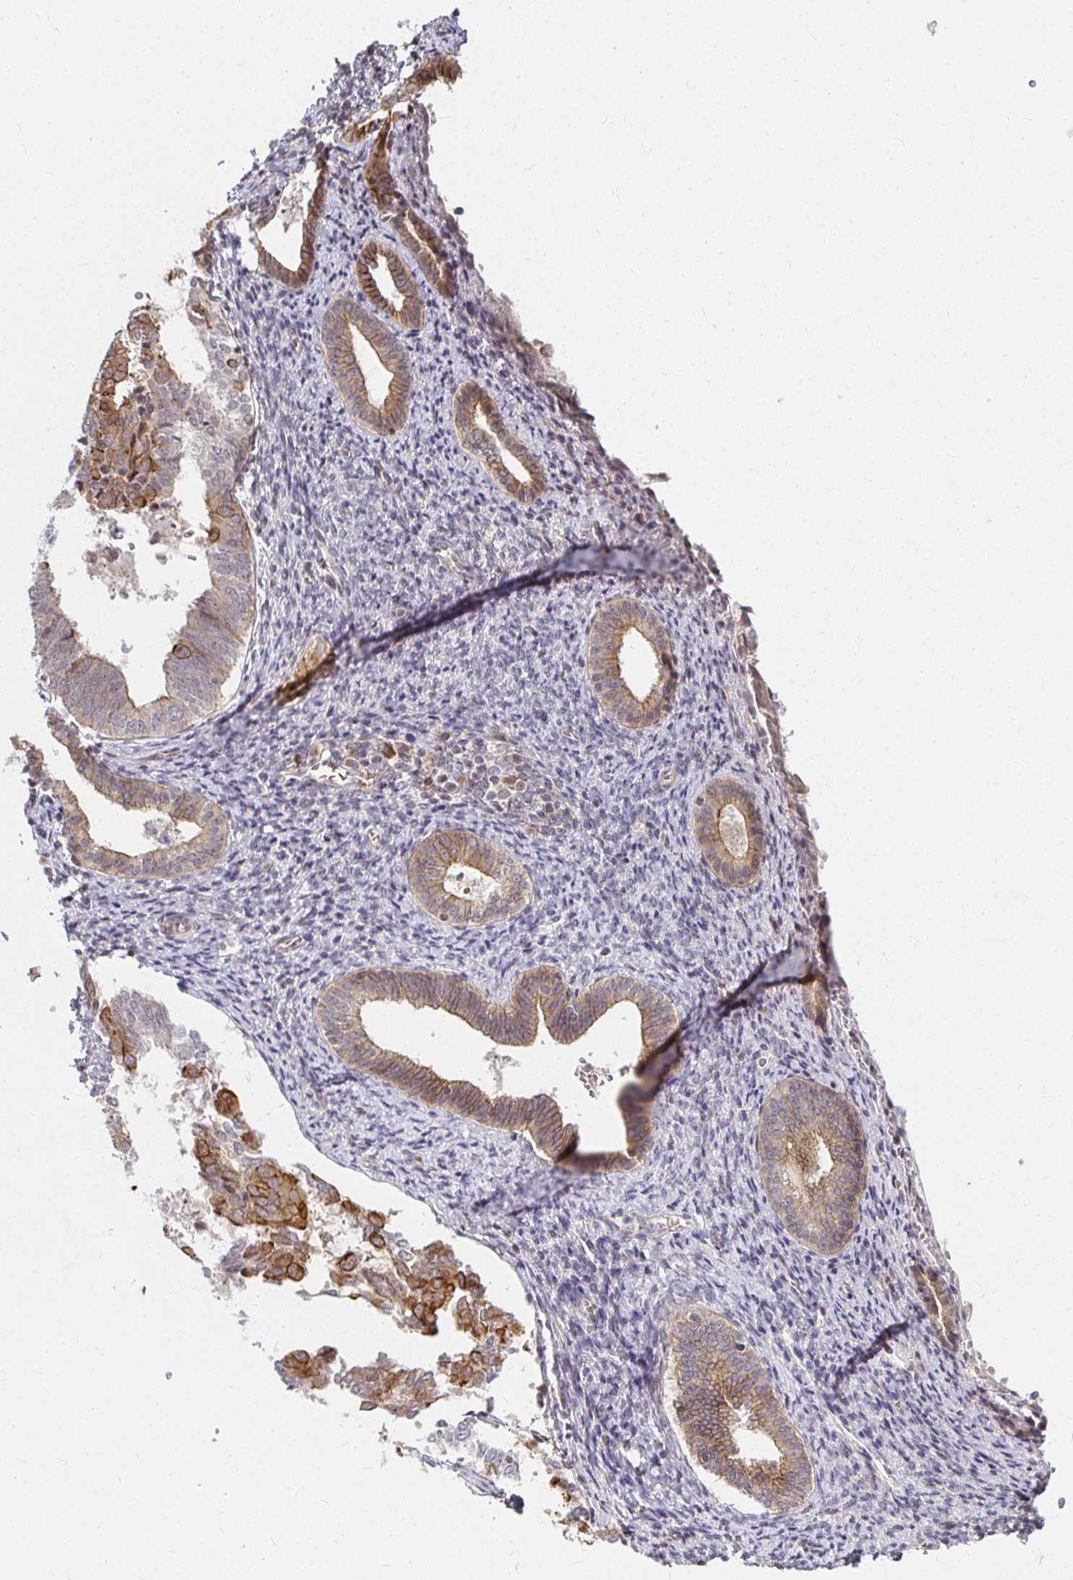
{"staining": {"intensity": "weak", "quantity": "<25%", "location": "cytoplasmic/membranous"}, "tissue": "endometrium", "cell_type": "Cells in endometrial stroma", "image_type": "normal", "snomed": [{"axis": "morphology", "description": "Normal tissue, NOS"}, {"axis": "topography", "description": "Endometrium"}], "caption": "Immunohistochemical staining of normal endometrium displays no significant expression in cells in endometrial stroma. (DAB (3,3'-diaminobenzidine) immunohistochemistry with hematoxylin counter stain).", "gene": "ANK3", "patient": {"sex": "female", "age": 50}}